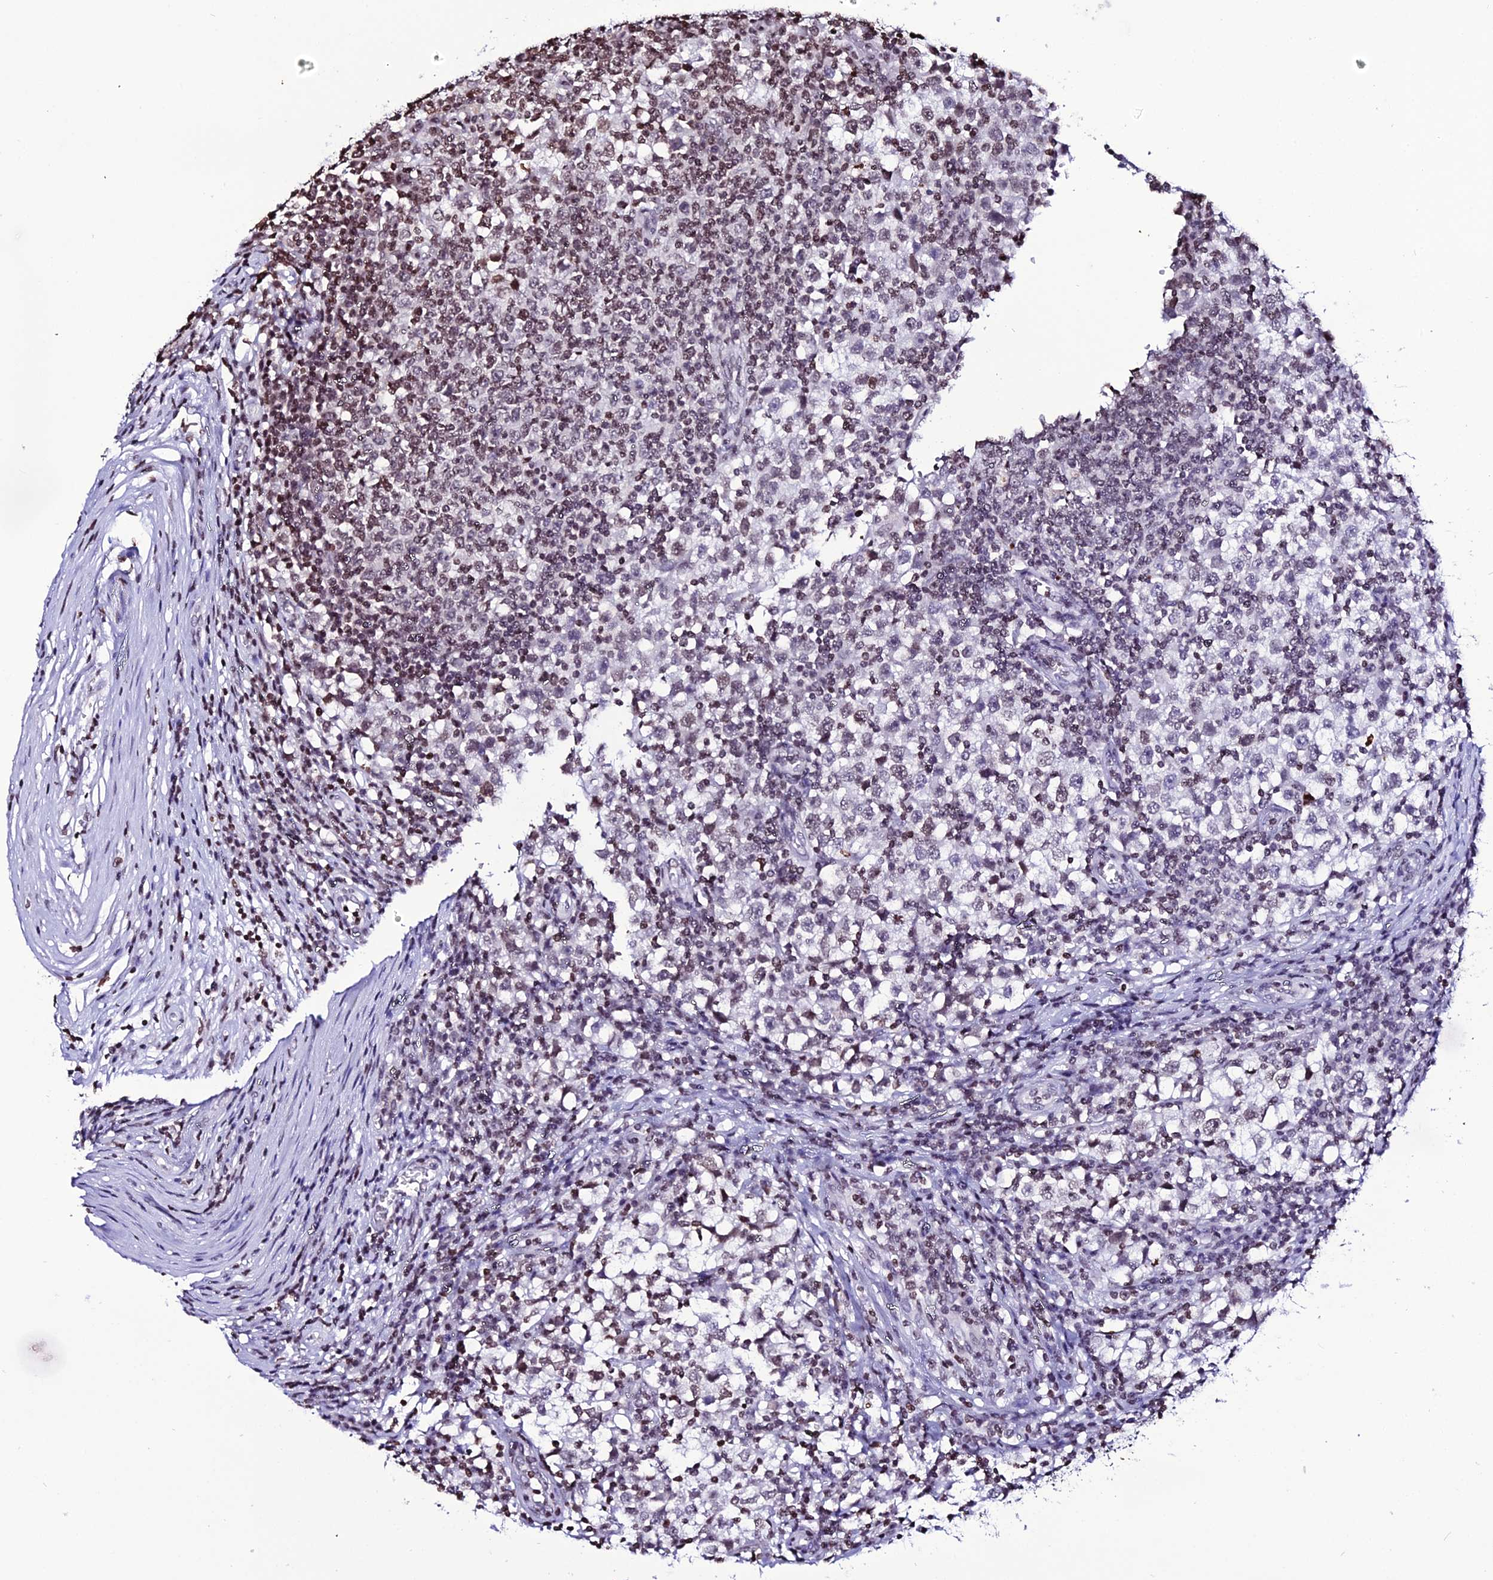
{"staining": {"intensity": "moderate", "quantity": "<25%", "location": "nuclear"}, "tissue": "testis cancer", "cell_type": "Tumor cells", "image_type": "cancer", "snomed": [{"axis": "morphology", "description": "Seminoma, NOS"}, {"axis": "topography", "description": "Testis"}], "caption": "Moderate nuclear protein expression is appreciated in approximately <25% of tumor cells in testis seminoma.", "gene": "MACROH2A2", "patient": {"sex": "male", "age": 65}}